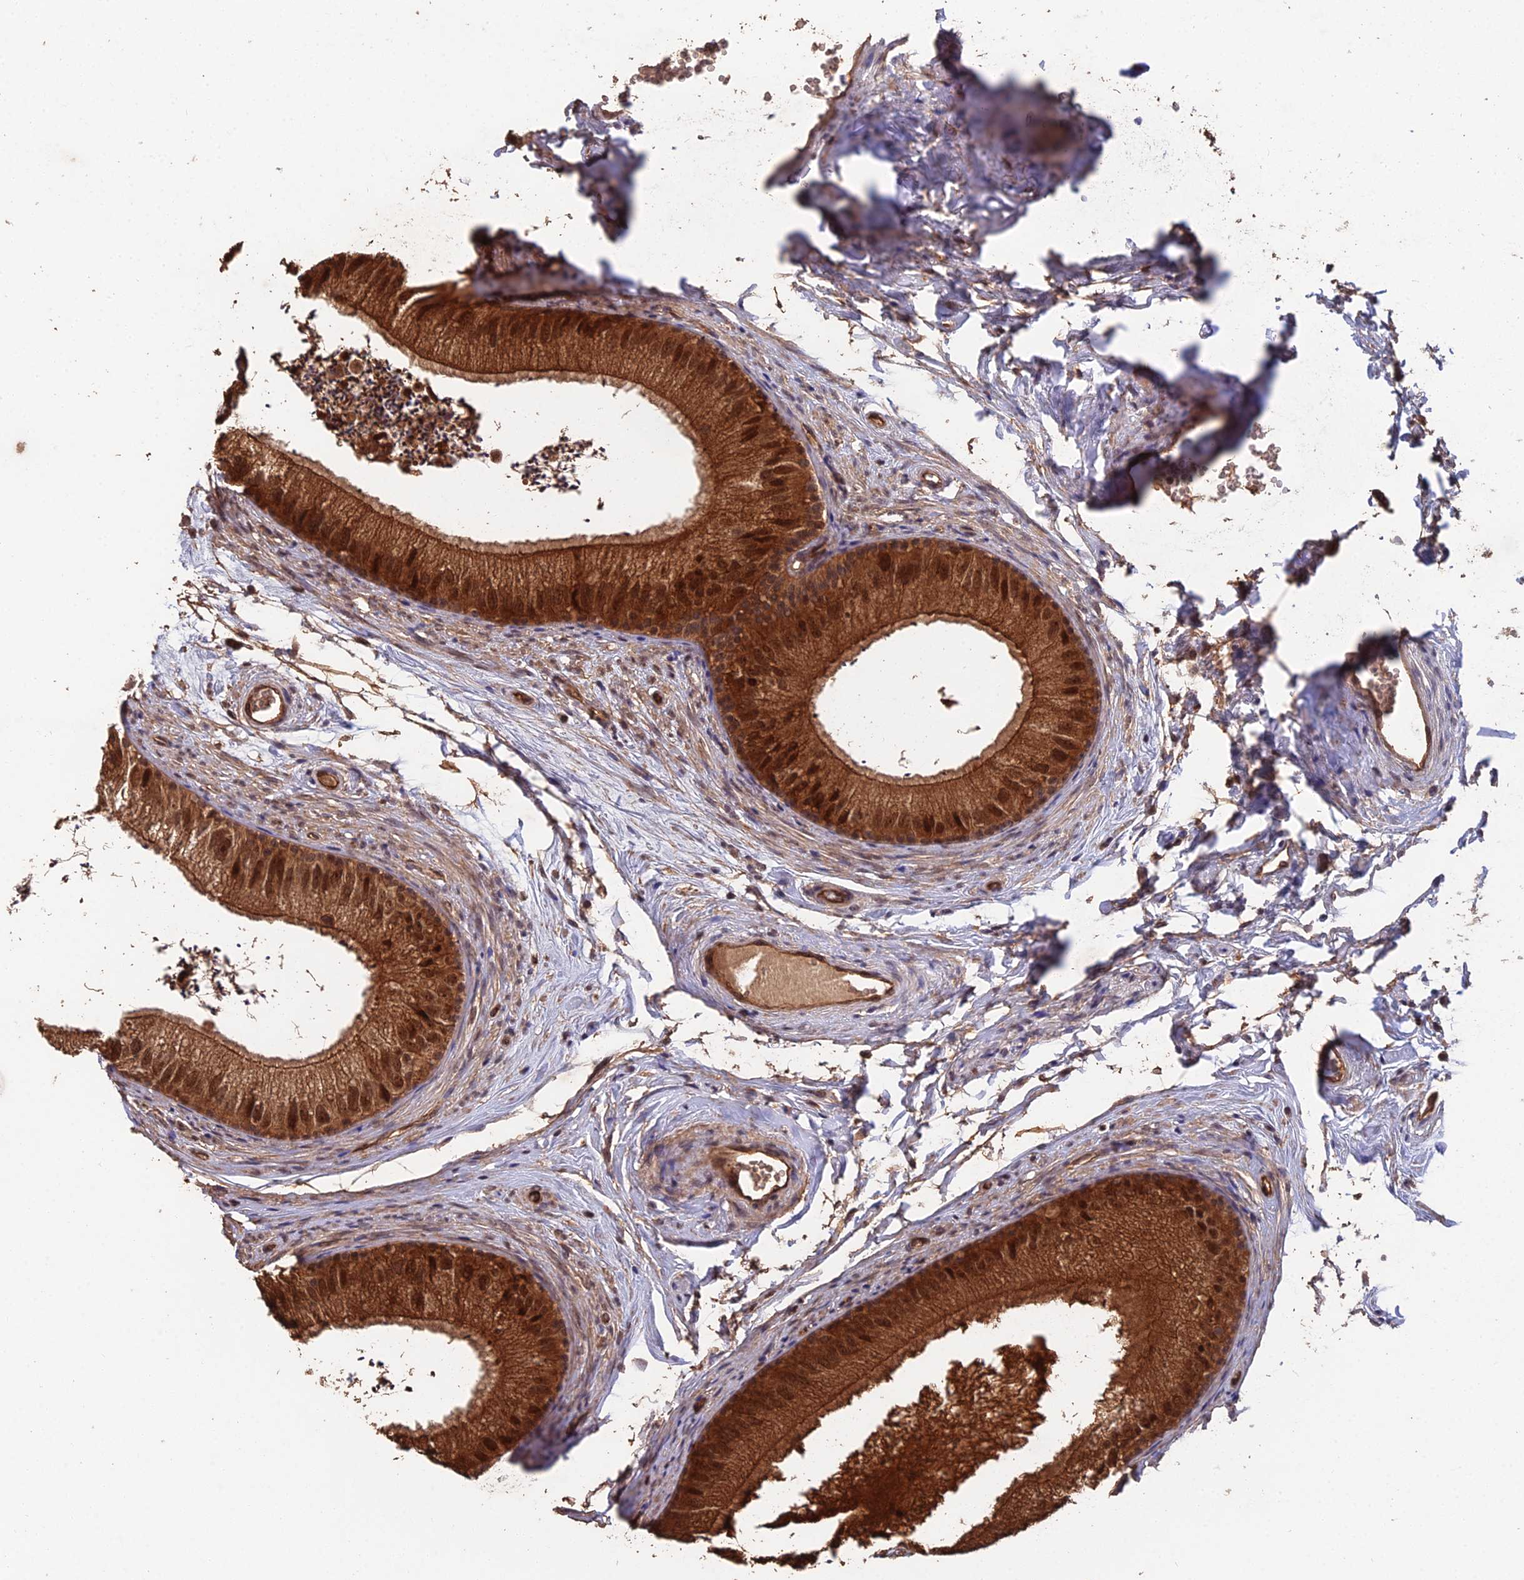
{"staining": {"intensity": "strong", "quantity": ">75%", "location": "cytoplasmic/membranous,nuclear"}, "tissue": "epididymis", "cell_type": "Glandular cells", "image_type": "normal", "snomed": [{"axis": "morphology", "description": "Normal tissue, NOS"}, {"axis": "topography", "description": "Epididymis"}], "caption": "Immunohistochemical staining of benign human epididymis displays high levels of strong cytoplasmic/membranous,nuclear staining in about >75% of glandular cells.", "gene": "RALGAPA2", "patient": {"sex": "male", "age": 56}}